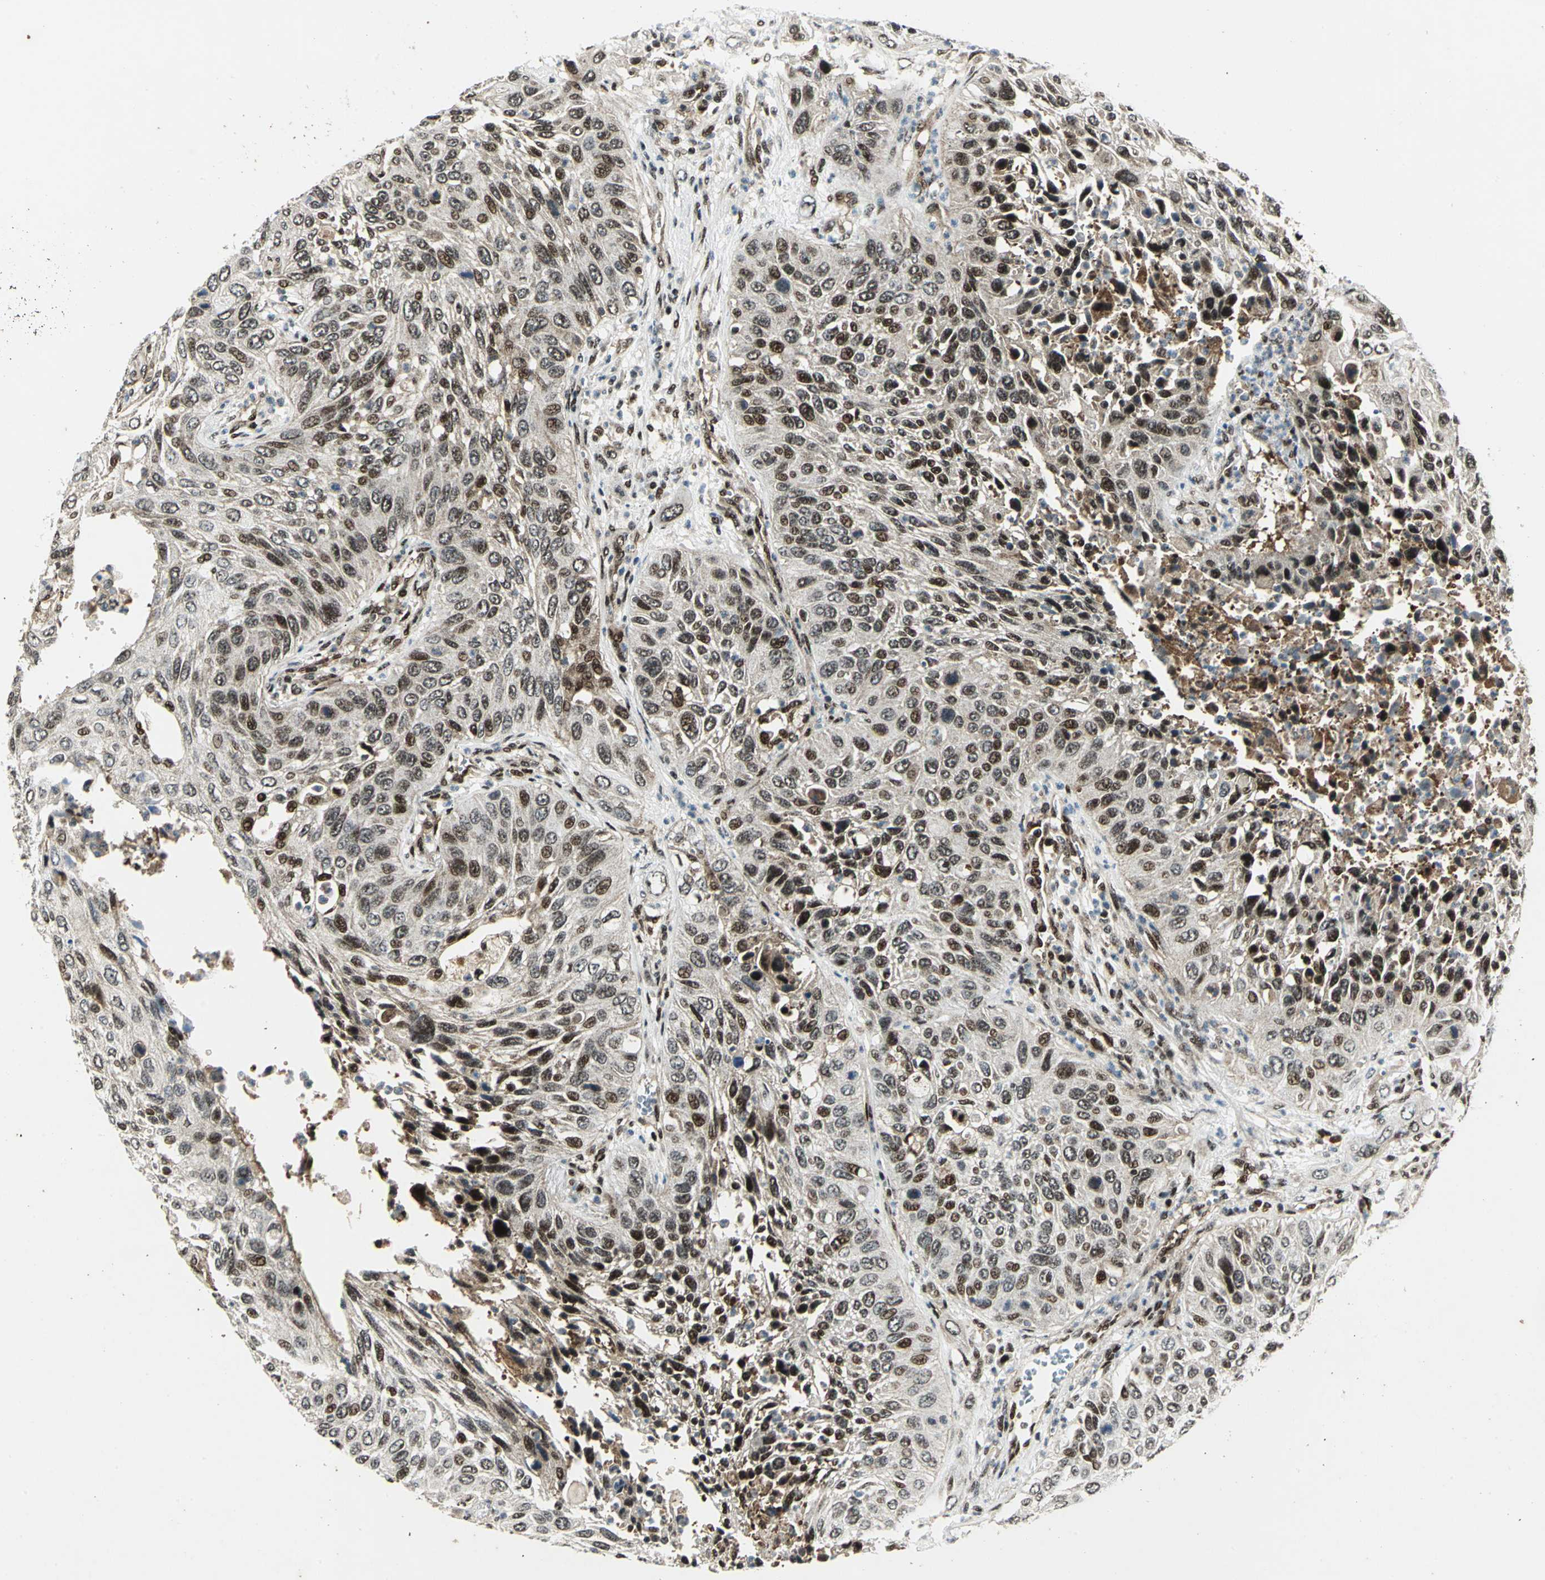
{"staining": {"intensity": "strong", "quantity": ">75%", "location": "cytoplasmic/membranous,nuclear"}, "tissue": "lung cancer", "cell_type": "Tumor cells", "image_type": "cancer", "snomed": [{"axis": "morphology", "description": "Squamous cell carcinoma, NOS"}, {"axis": "topography", "description": "Lung"}], "caption": "Protein expression analysis of human squamous cell carcinoma (lung) reveals strong cytoplasmic/membranous and nuclear staining in about >75% of tumor cells.", "gene": "COPS5", "patient": {"sex": "female", "age": 76}}